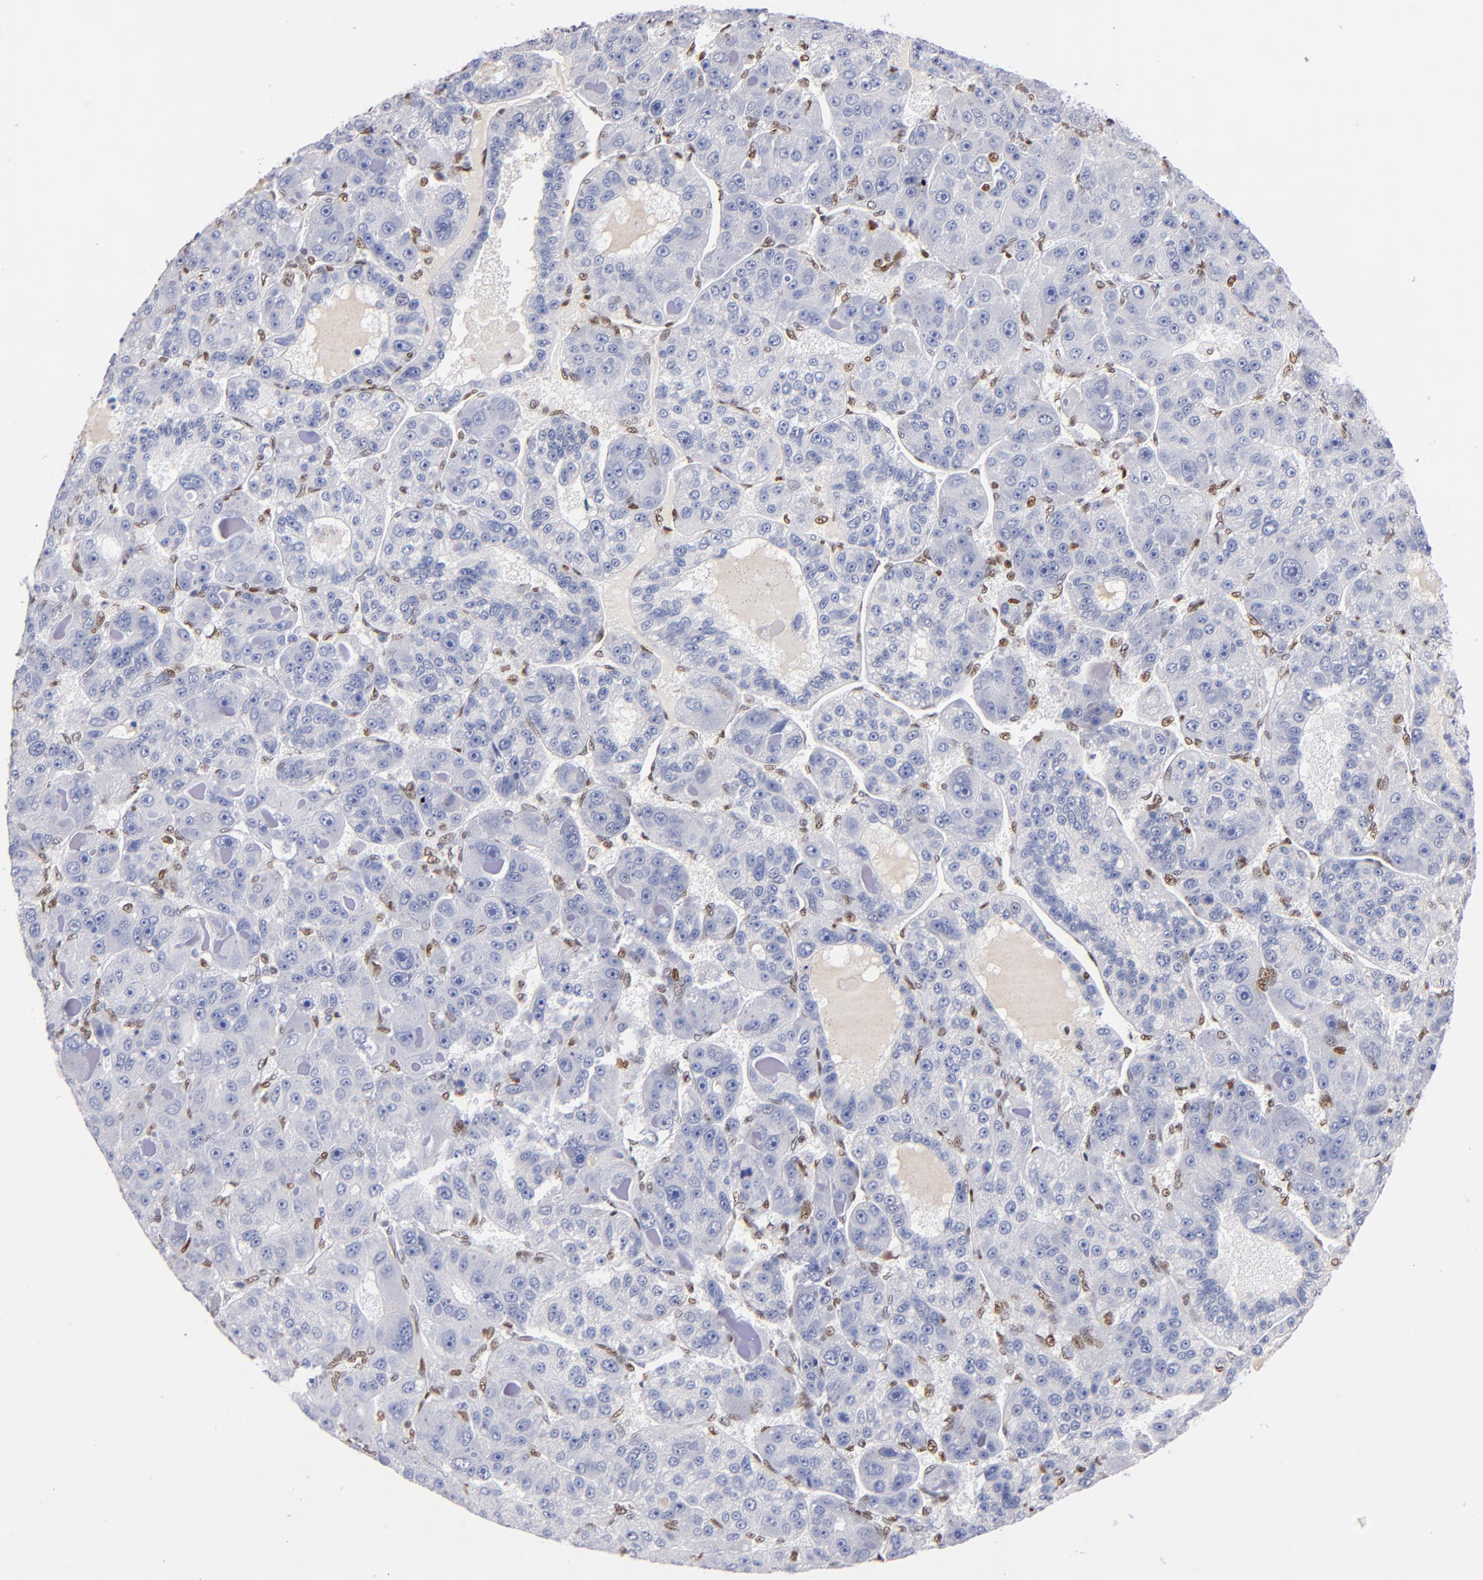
{"staining": {"intensity": "negative", "quantity": "none", "location": "none"}, "tissue": "liver cancer", "cell_type": "Tumor cells", "image_type": "cancer", "snomed": [{"axis": "morphology", "description": "Carcinoma, Hepatocellular, NOS"}, {"axis": "topography", "description": "Liver"}], "caption": "This is an immunohistochemistry histopathology image of human liver cancer (hepatocellular carcinoma). There is no expression in tumor cells.", "gene": "IFI16", "patient": {"sex": "male", "age": 76}}